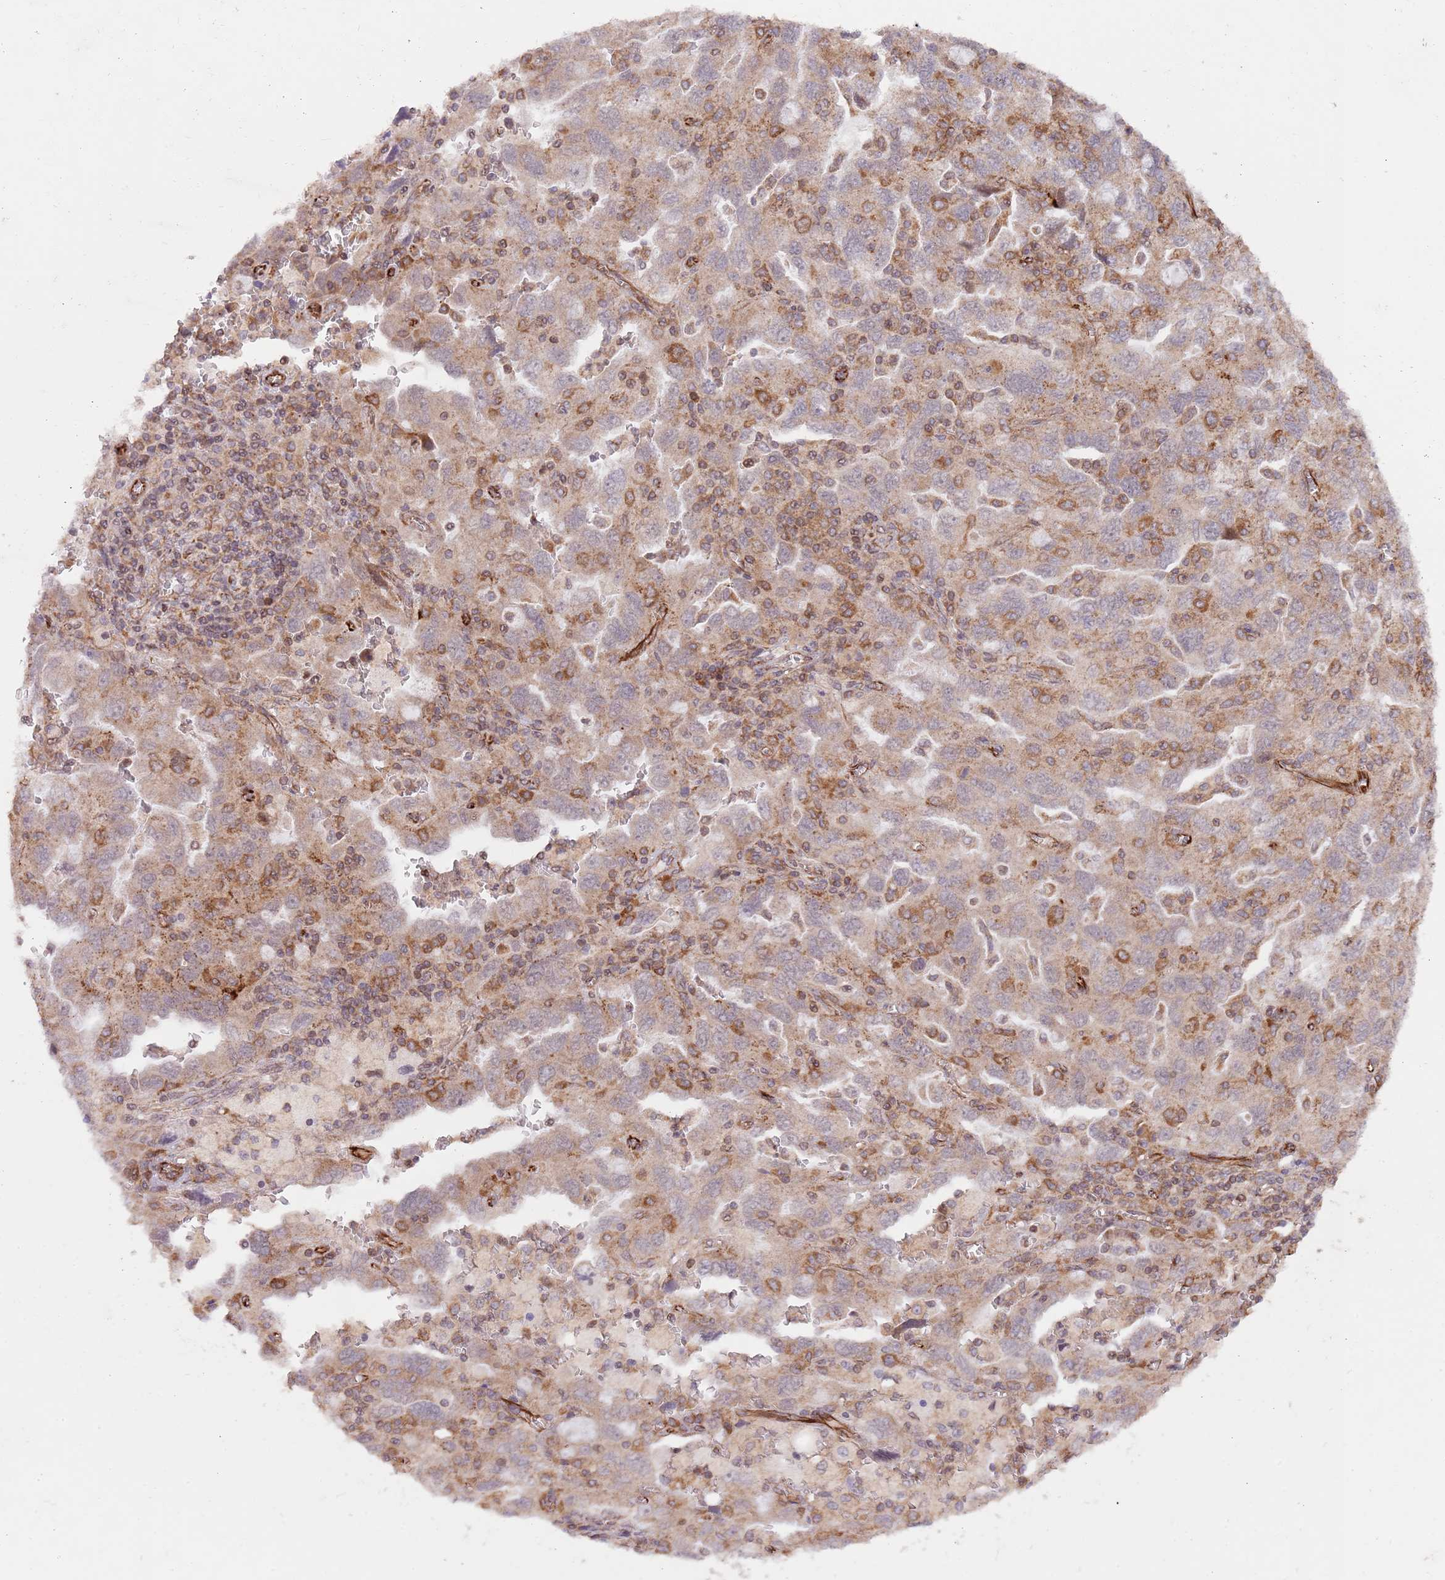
{"staining": {"intensity": "weak", "quantity": ">75%", "location": "cytoplasmic/membranous"}, "tissue": "ovarian cancer", "cell_type": "Tumor cells", "image_type": "cancer", "snomed": [{"axis": "morphology", "description": "Carcinoma, NOS"}, {"axis": "morphology", "description": "Cystadenocarcinoma, serous, NOS"}, {"axis": "topography", "description": "Ovary"}], "caption": "This image reveals serous cystadenocarcinoma (ovarian) stained with IHC to label a protein in brown. The cytoplasmic/membranous of tumor cells show weak positivity for the protein. Nuclei are counter-stained blue.", "gene": "CHD9", "patient": {"sex": "female", "age": 69}}